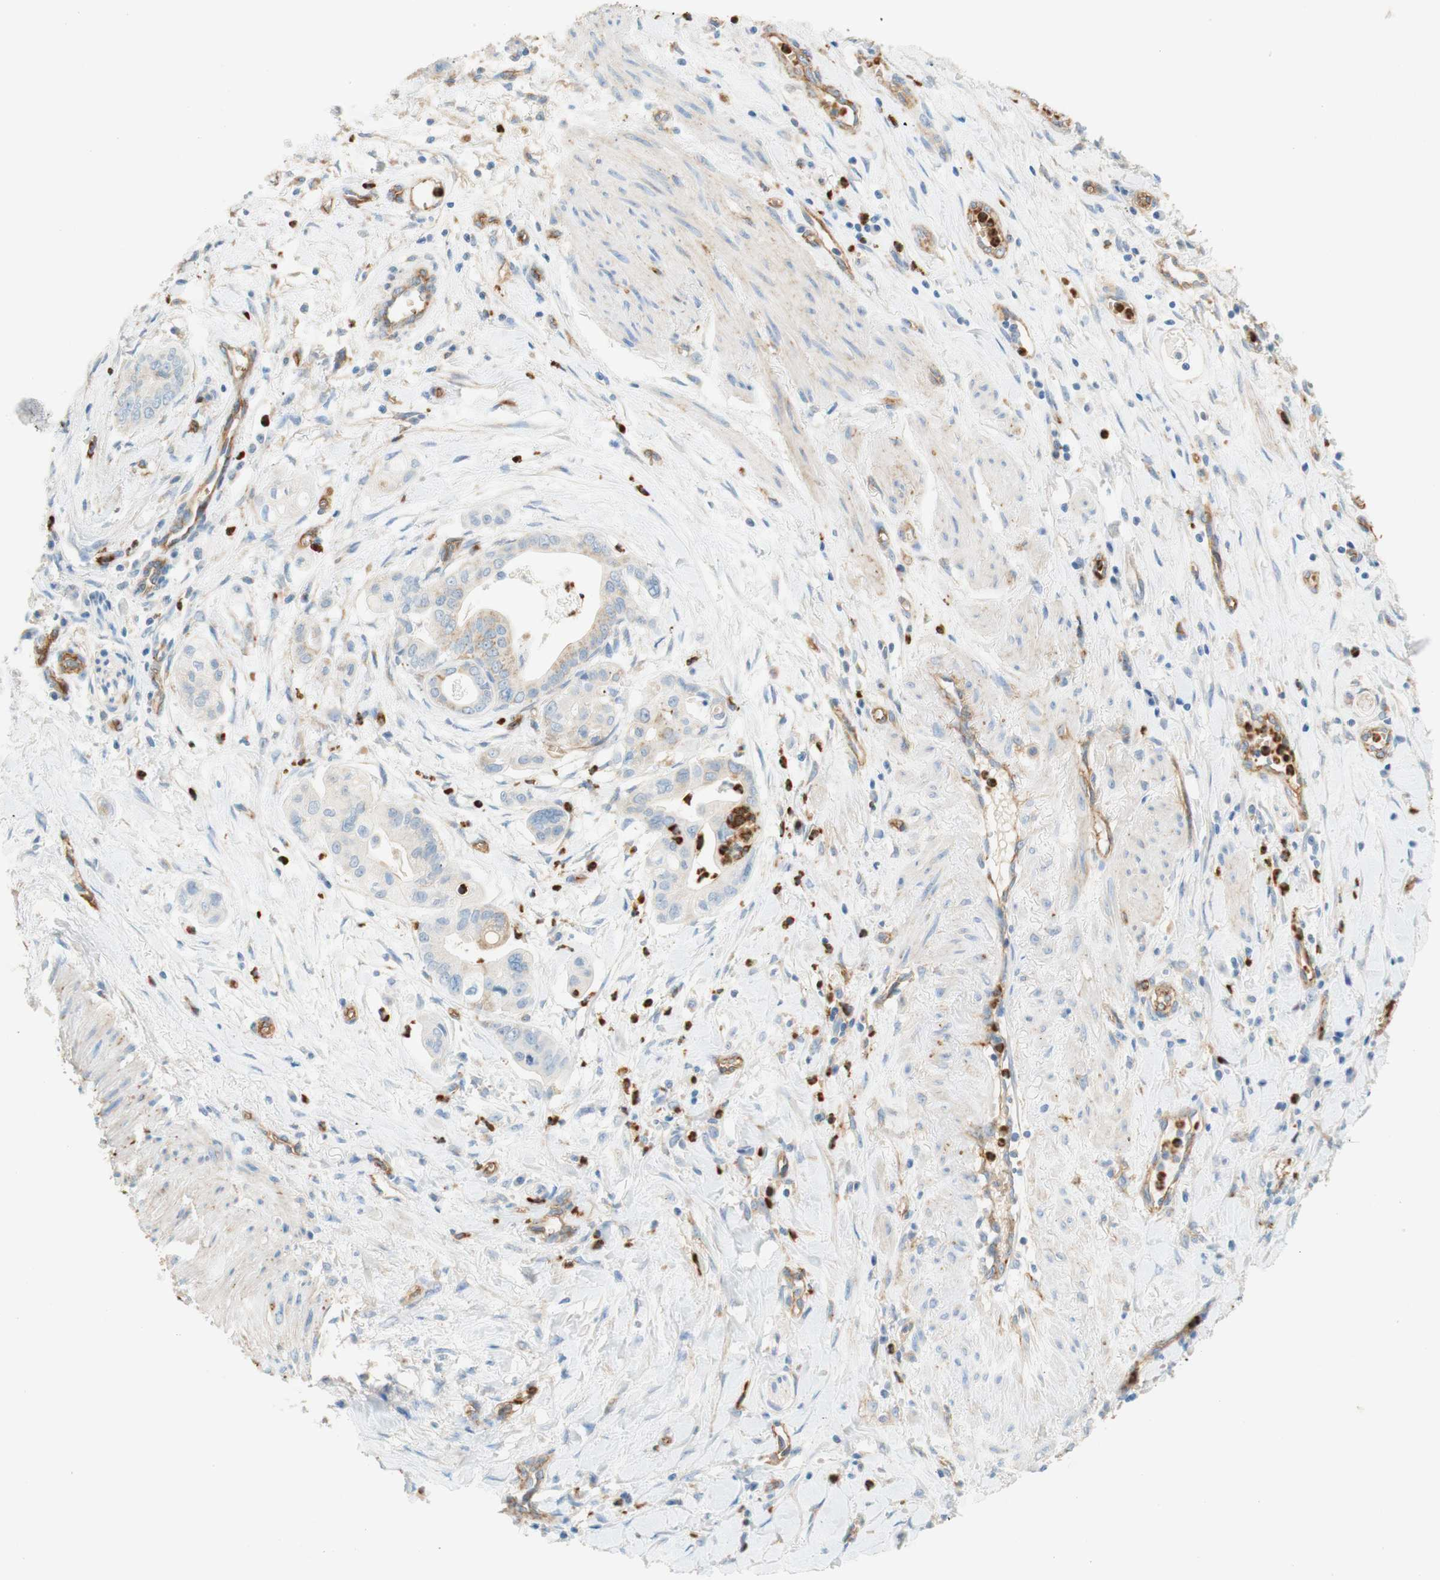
{"staining": {"intensity": "weak", "quantity": "<25%", "location": "cytoplasmic/membranous"}, "tissue": "pancreatic cancer", "cell_type": "Tumor cells", "image_type": "cancer", "snomed": [{"axis": "morphology", "description": "Adenocarcinoma, NOS"}, {"axis": "topography", "description": "Pancreas"}], "caption": "DAB (3,3'-diaminobenzidine) immunohistochemical staining of human adenocarcinoma (pancreatic) demonstrates no significant expression in tumor cells.", "gene": "STOM", "patient": {"sex": "female", "age": 75}}